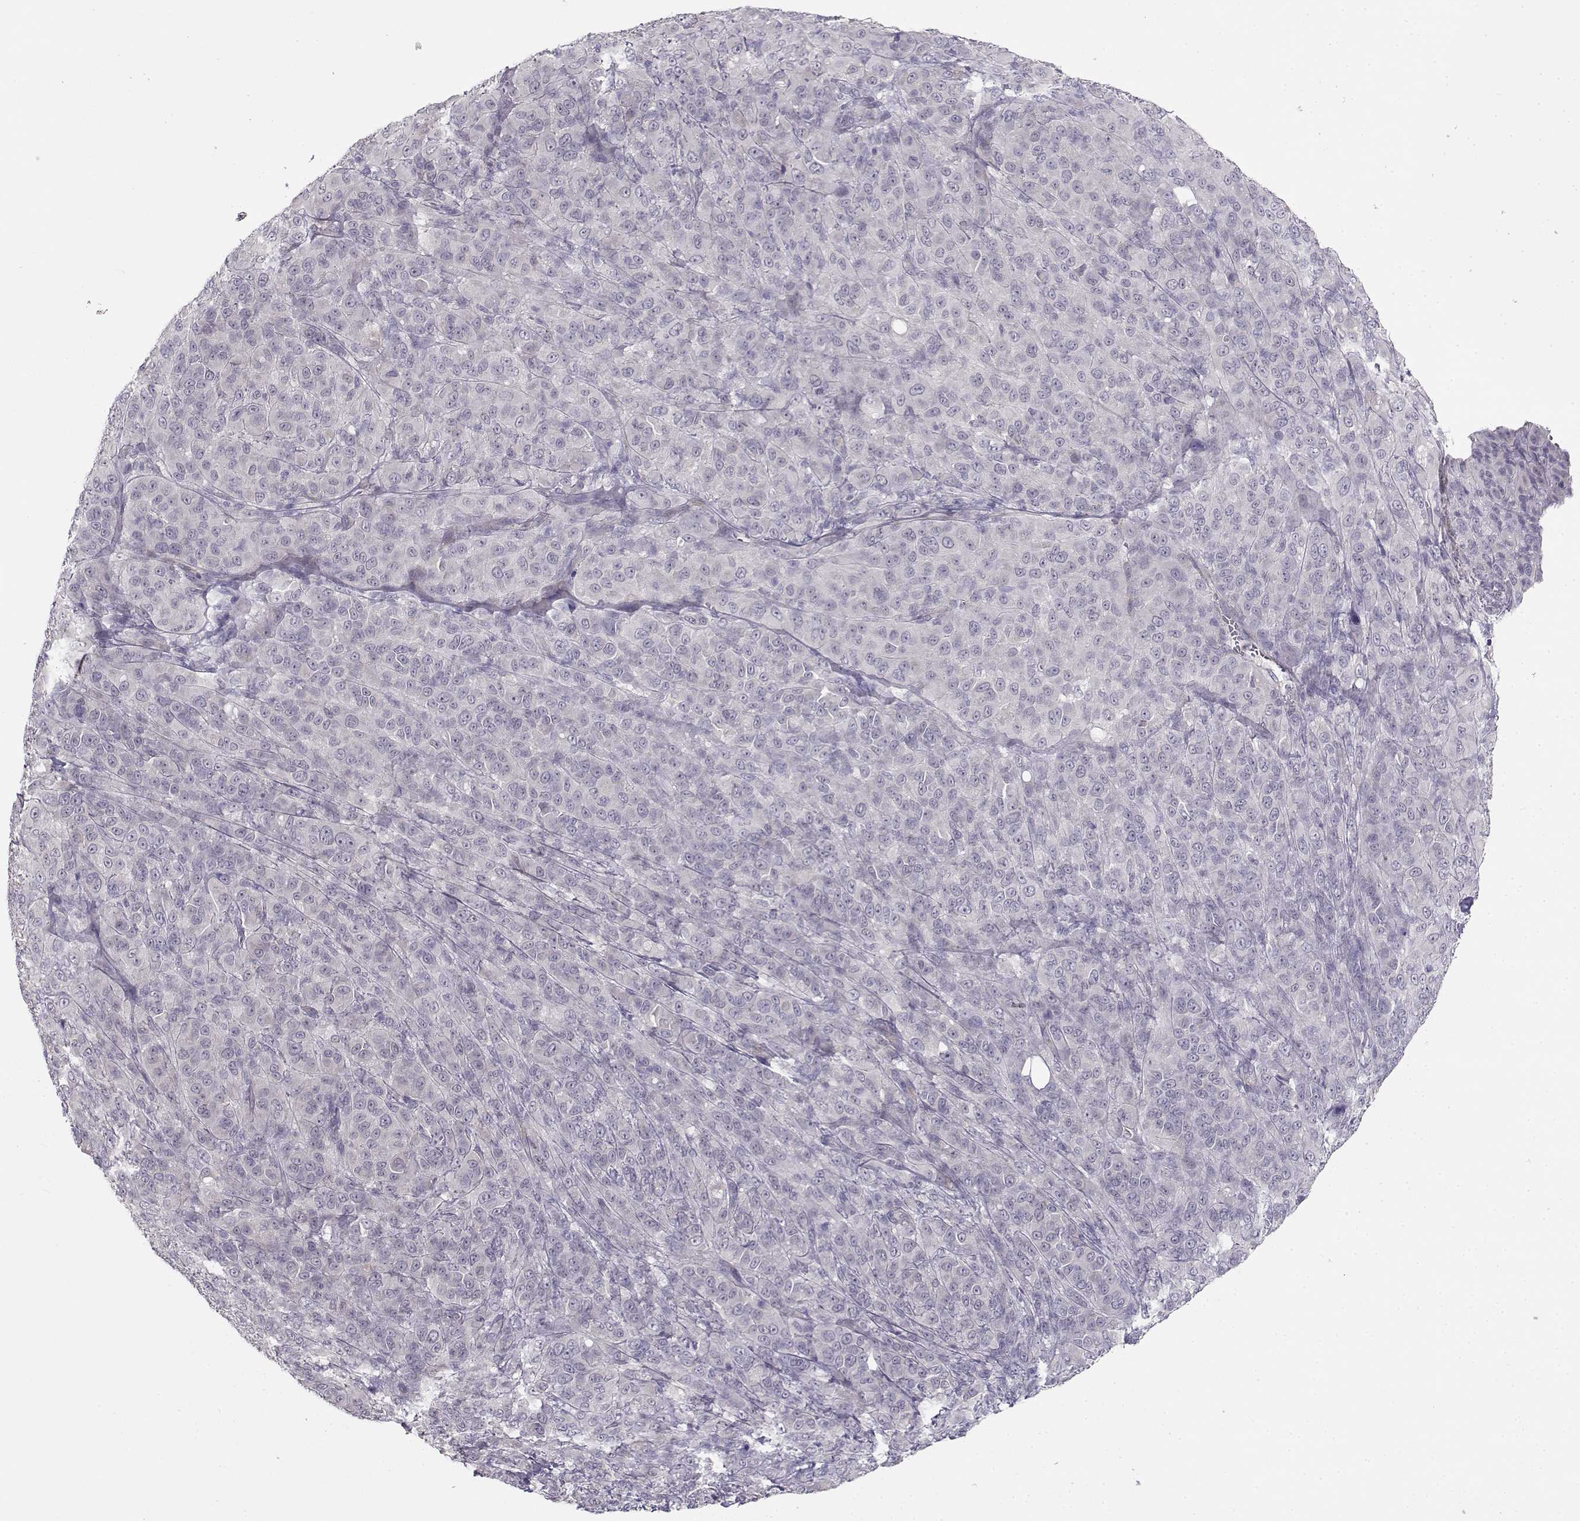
{"staining": {"intensity": "negative", "quantity": "none", "location": "none"}, "tissue": "melanoma", "cell_type": "Tumor cells", "image_type": "cancer", "snomed": [{"axis": "morphology", "description": "Malignant melanoma, NOS"}, {"axis": "topography", "description": "Skin"}], "caption": "Immunohistochemical staining of melanoma shows no significant staining in tumor cells. (DAB (3,3'-diaminobenzidine) immunohistochemistry (IHC), high magnification).", "gene": "TMEM145", "patient": {"sex": "female", "age": 87}}